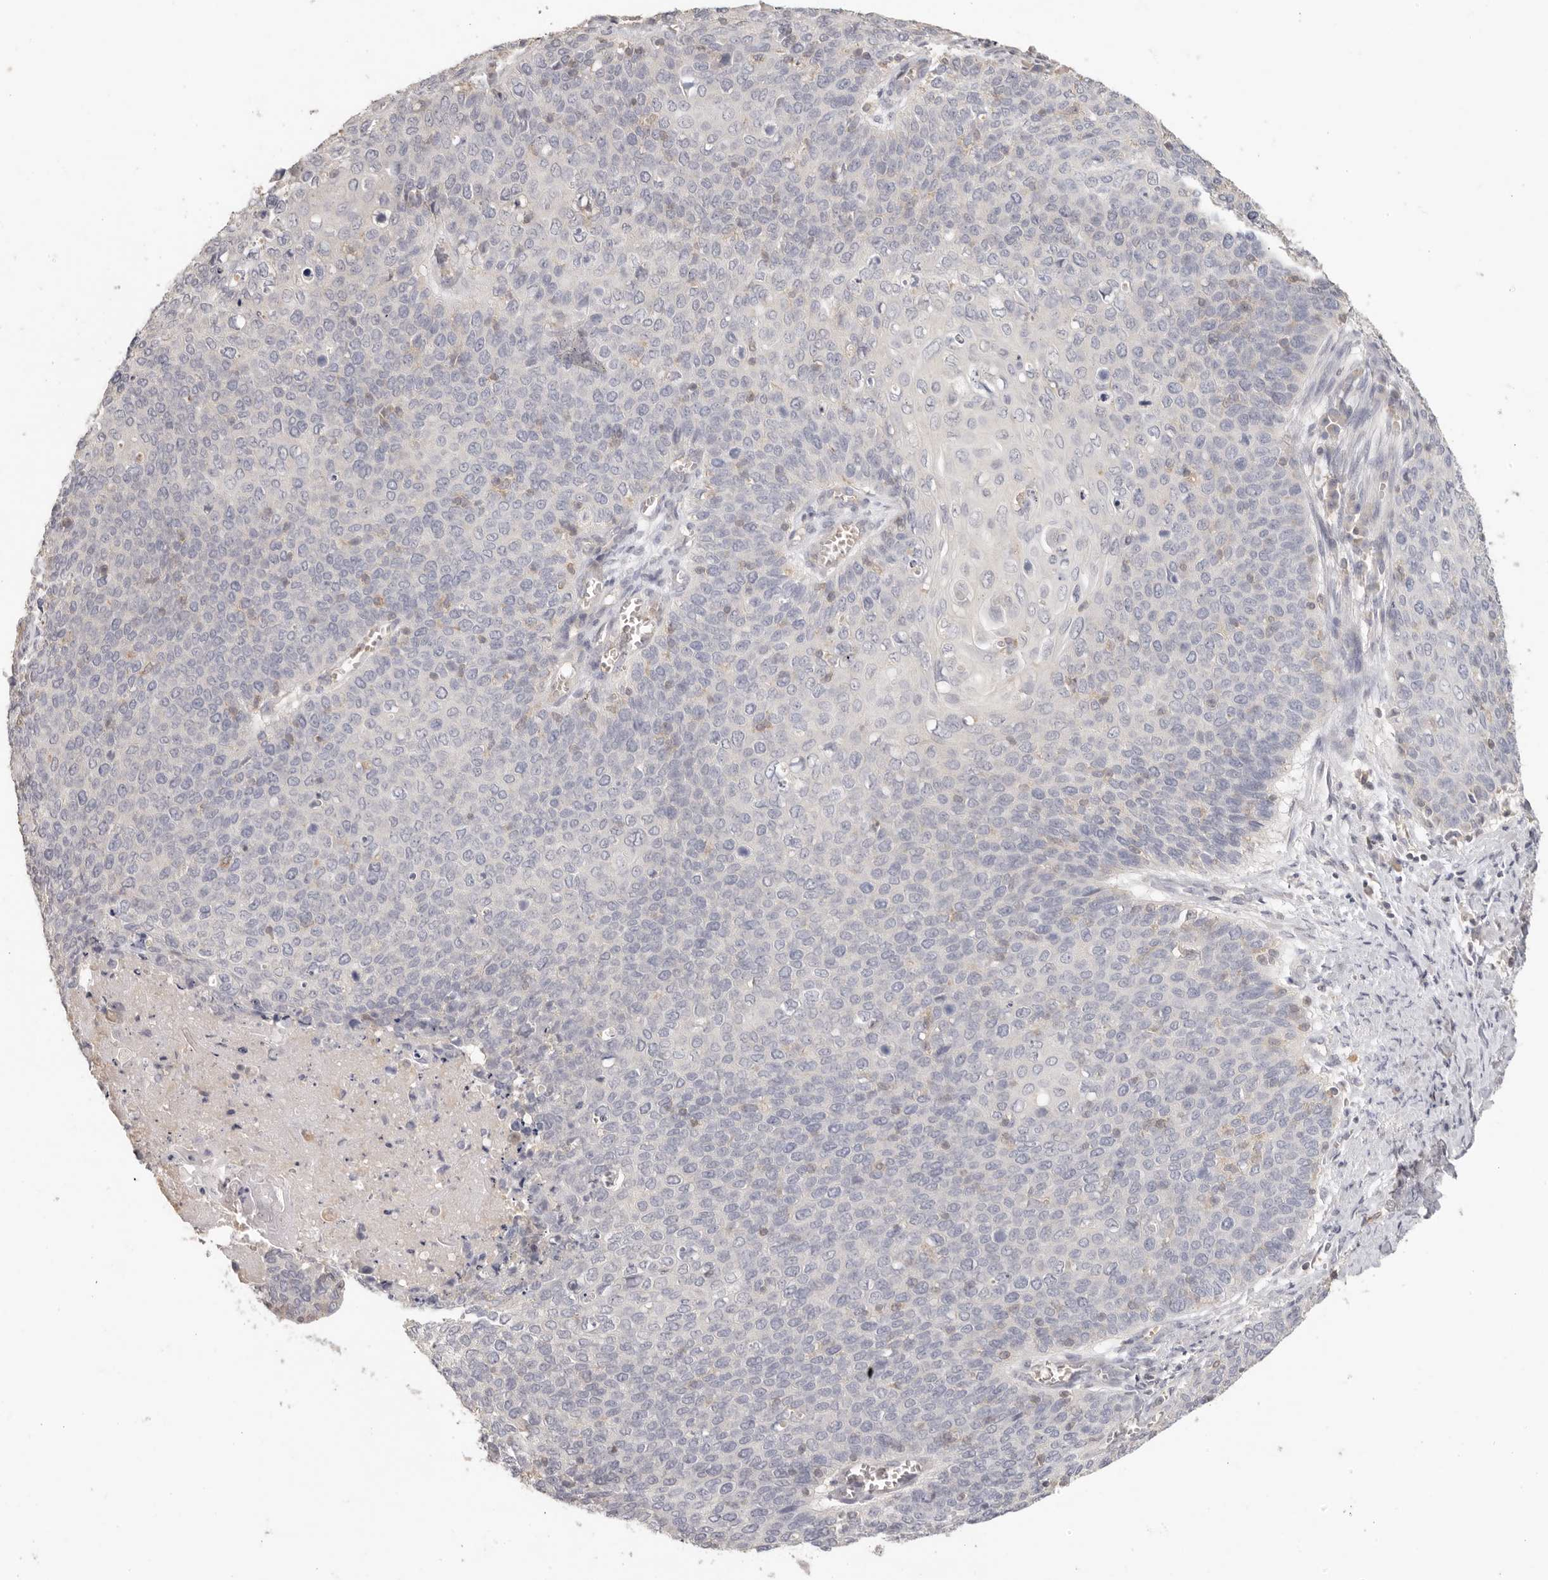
{"staining": {"intensity": "negative", "quantity": "none", "location": "none"}, "tissue": "cervical cancer", "cell_type": "Tumor cells", "image_type": "cancer", "snomed": [{"axis": "morphology", "description": "Squamous cell carcinoma, NOS"}, {"axis": "topography", "description": "Cervix"}], "caption": "This photomicrograph is of squamous cell carcinoma (cervical) stained with immunohistochemistry (IHC) to label a protein in brown with the nuclei are counter-stained blue. There is no expression in tumor cells. Nuclei are stained in blue.", "gene": "CSK", "patient": {"sex": "female", "age": 39}}